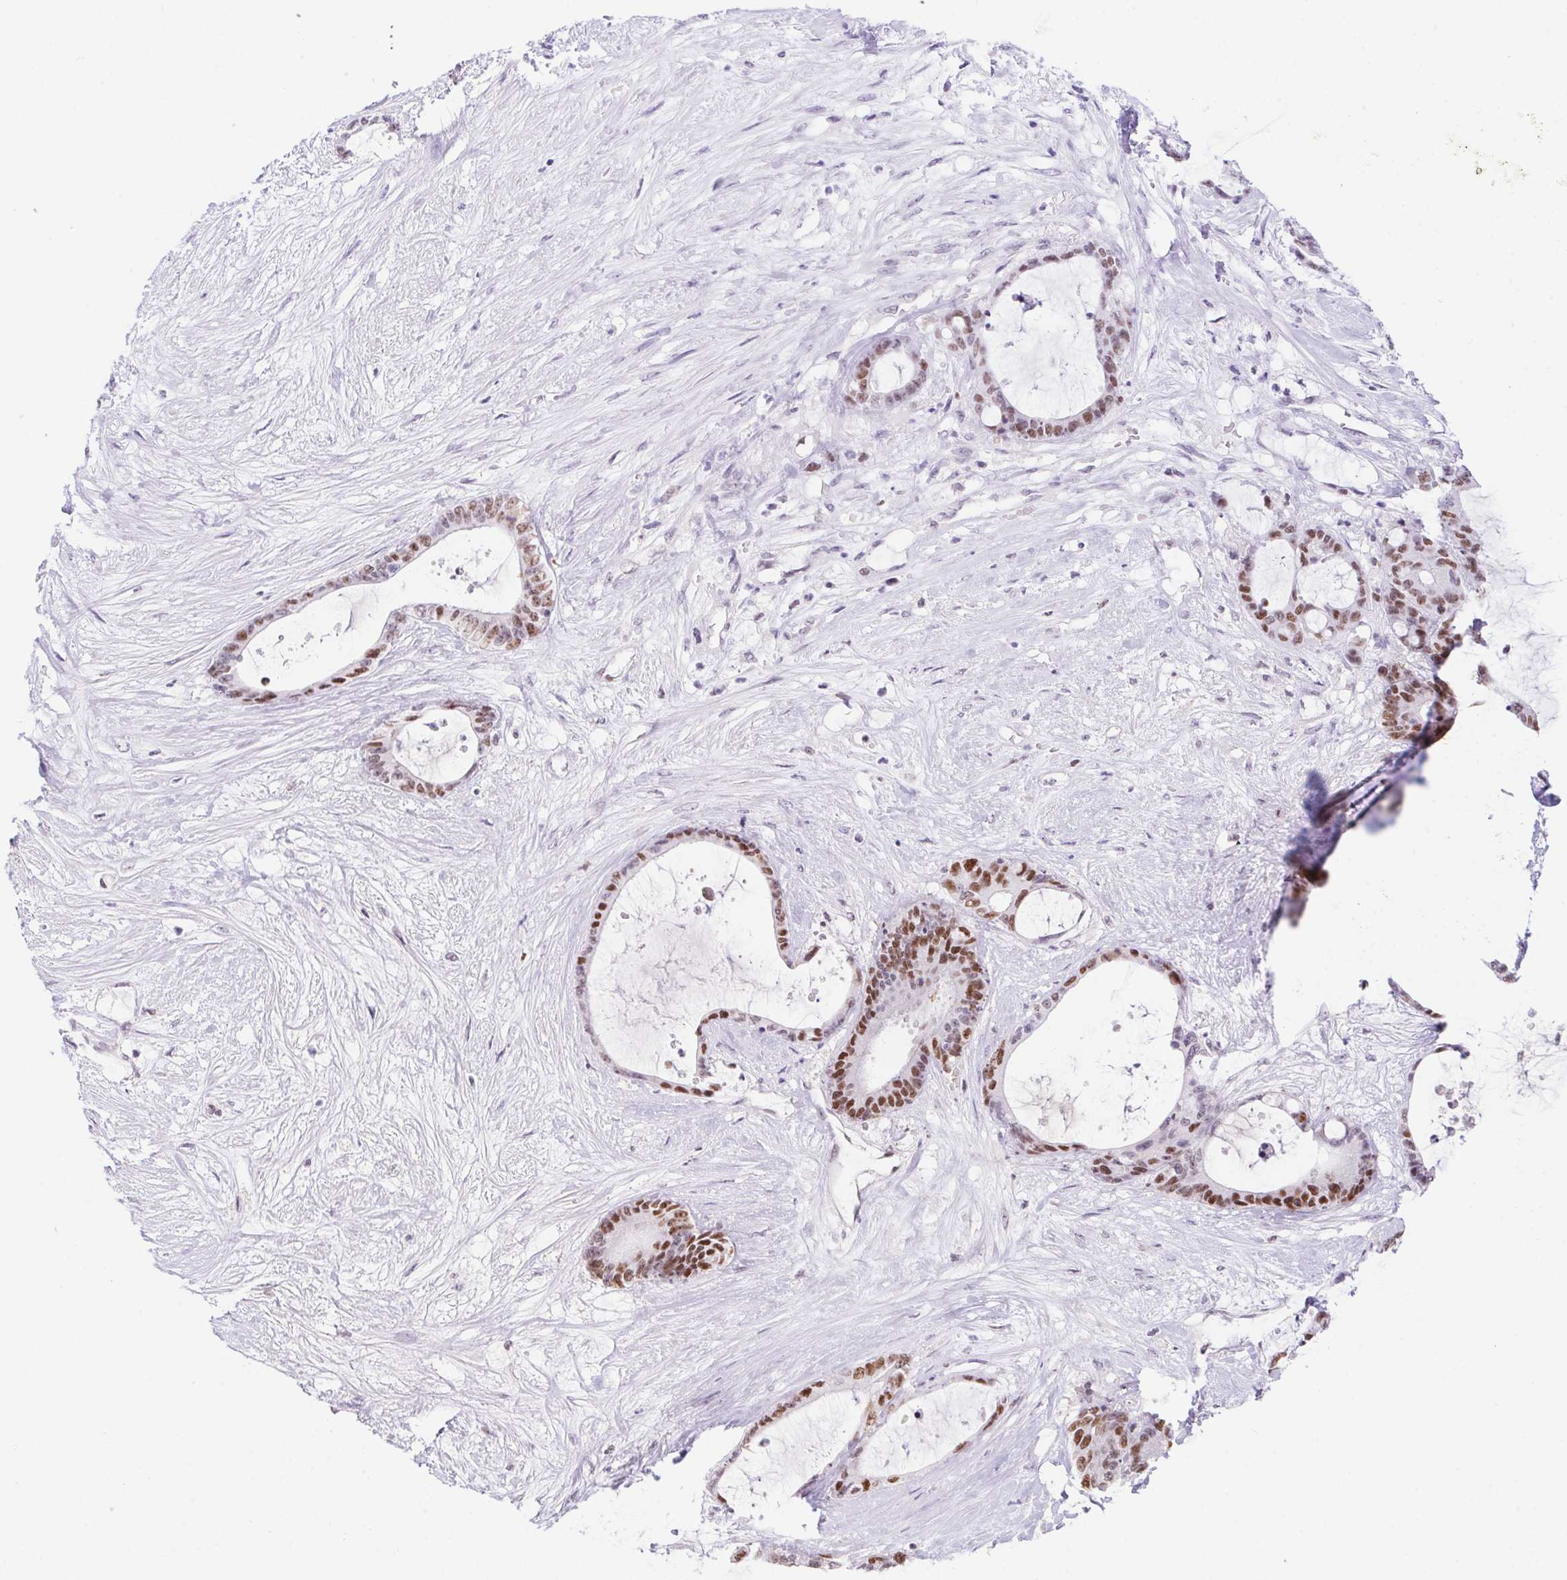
{"staining": {"intensity": "moderate", "quantity": ">75%", "location": "nuclear"}, "tissue": "liver cancer", "cell_type": "Tumor cells", "image_type": "cancer", "snomed": [{"axis": "morphology", "description": "Normal tissue, NOS"}, {"axis": "morphology", "description": "Cholangiocarcinoma"}, {"axis": "topography", "description": "Liver"}, {"axis": "topography", "description": "Peripheral nerve tissue"}], "caption": "High-magnification brightfield microscopy of liver cholangiocarcinoma stained with DAB (3,3'-diaminobenzidine) (brown) and counterstained with hematoxylin (blue). tumor cells exhibit moderate nuclear positivity is appreciated in approximately>75% of cells.", "gene": "POLD3", "patient": {"sex": "female", "age": 73}}